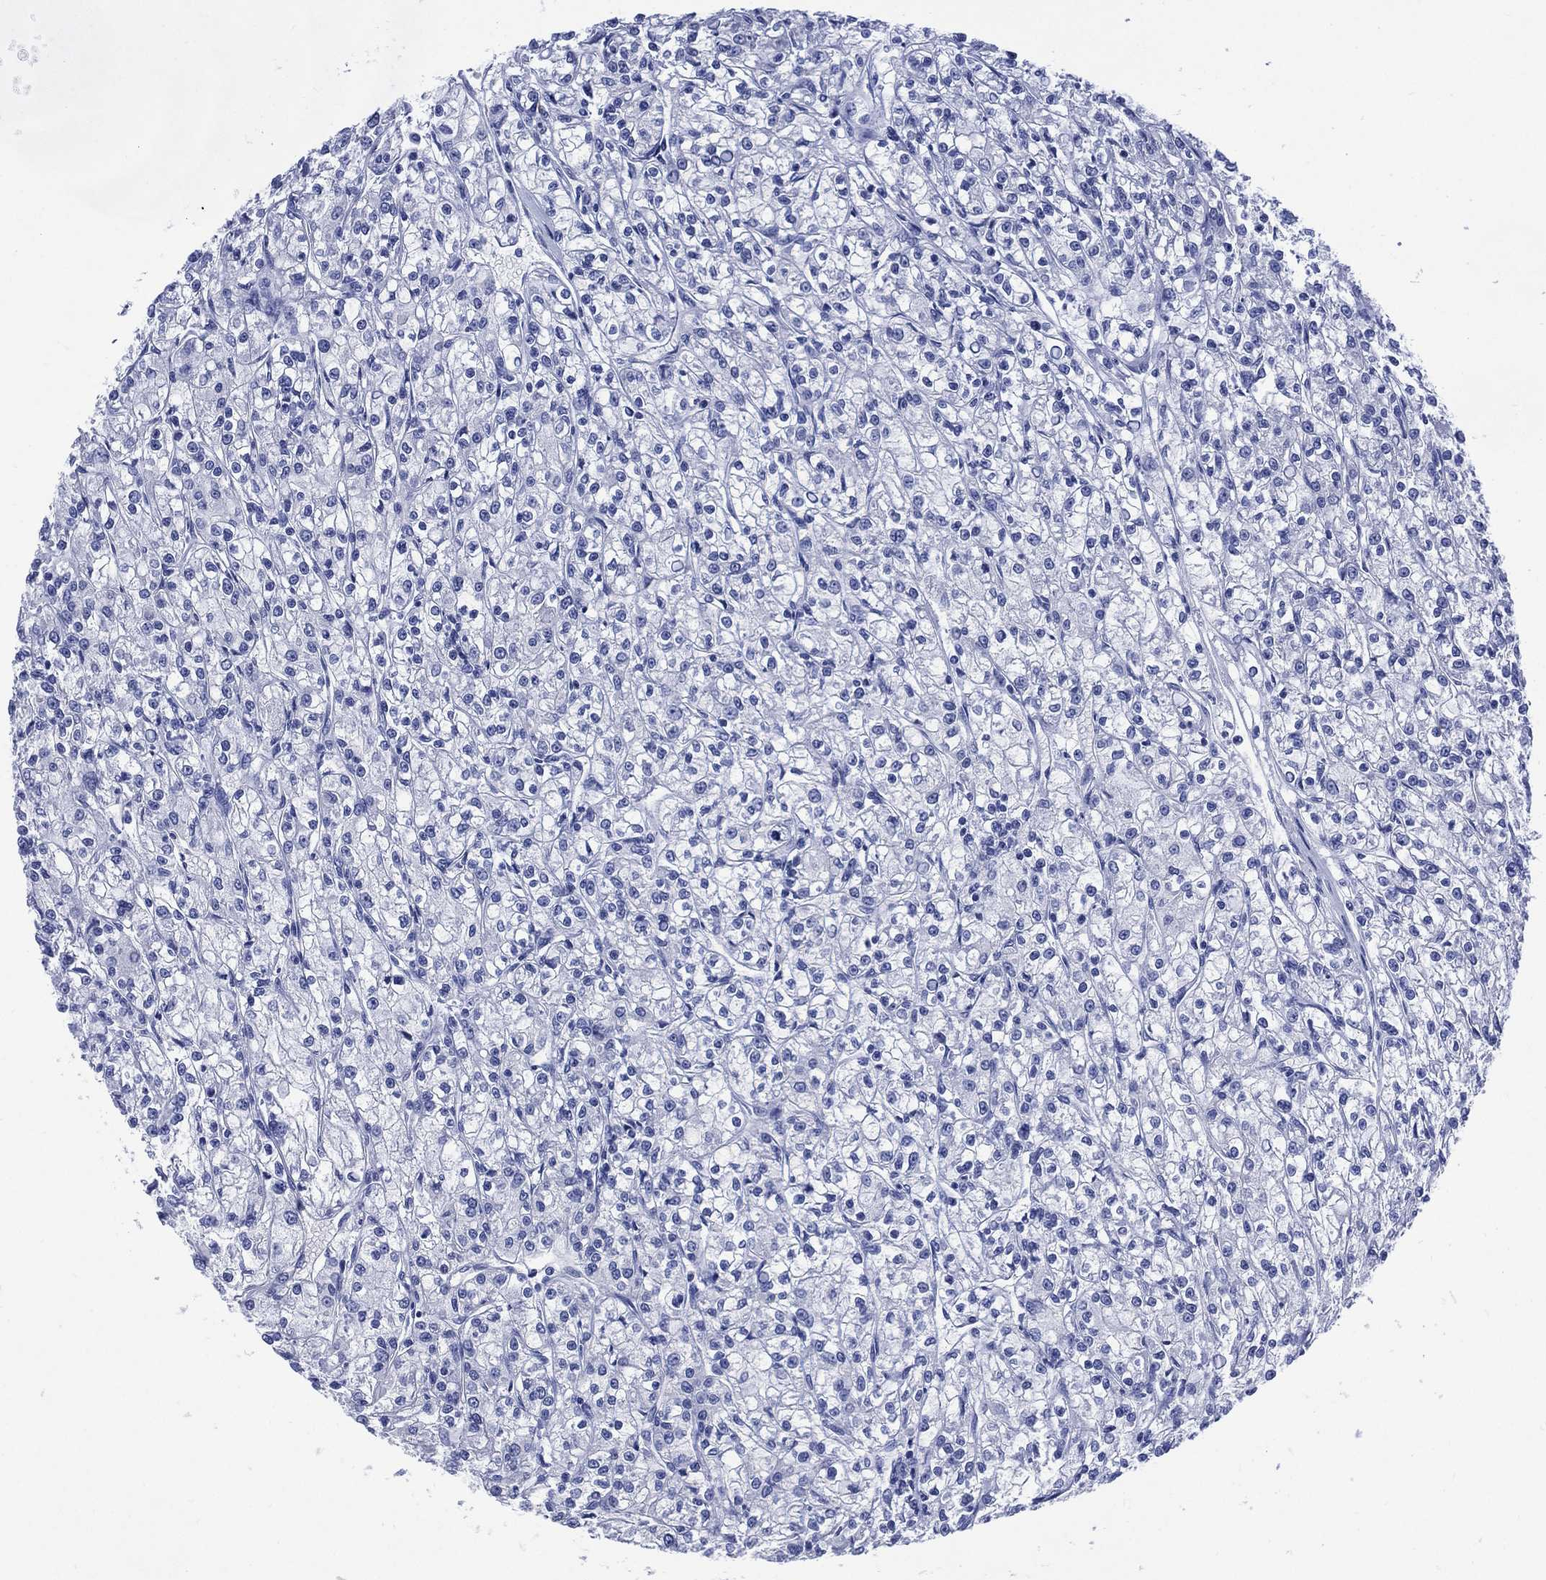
{"staining": {"intensity": "negative", "quantity": "none", "location": "none"}, "tissue": "renal cancer", "cell_type": "Tumor cells", "image_type": "cancer", "snomed": [{"axis": "morphology", "description": "Adenocarcinoma, NOS"}, {"axis": "topography", "description": "Kidney"}], "caption": "There is no significant staining in tumor cells of renal cancer (adenocarcinoma).", "gene": "SHCBP1L", "patient": {"sex": "female", "age": 59}}